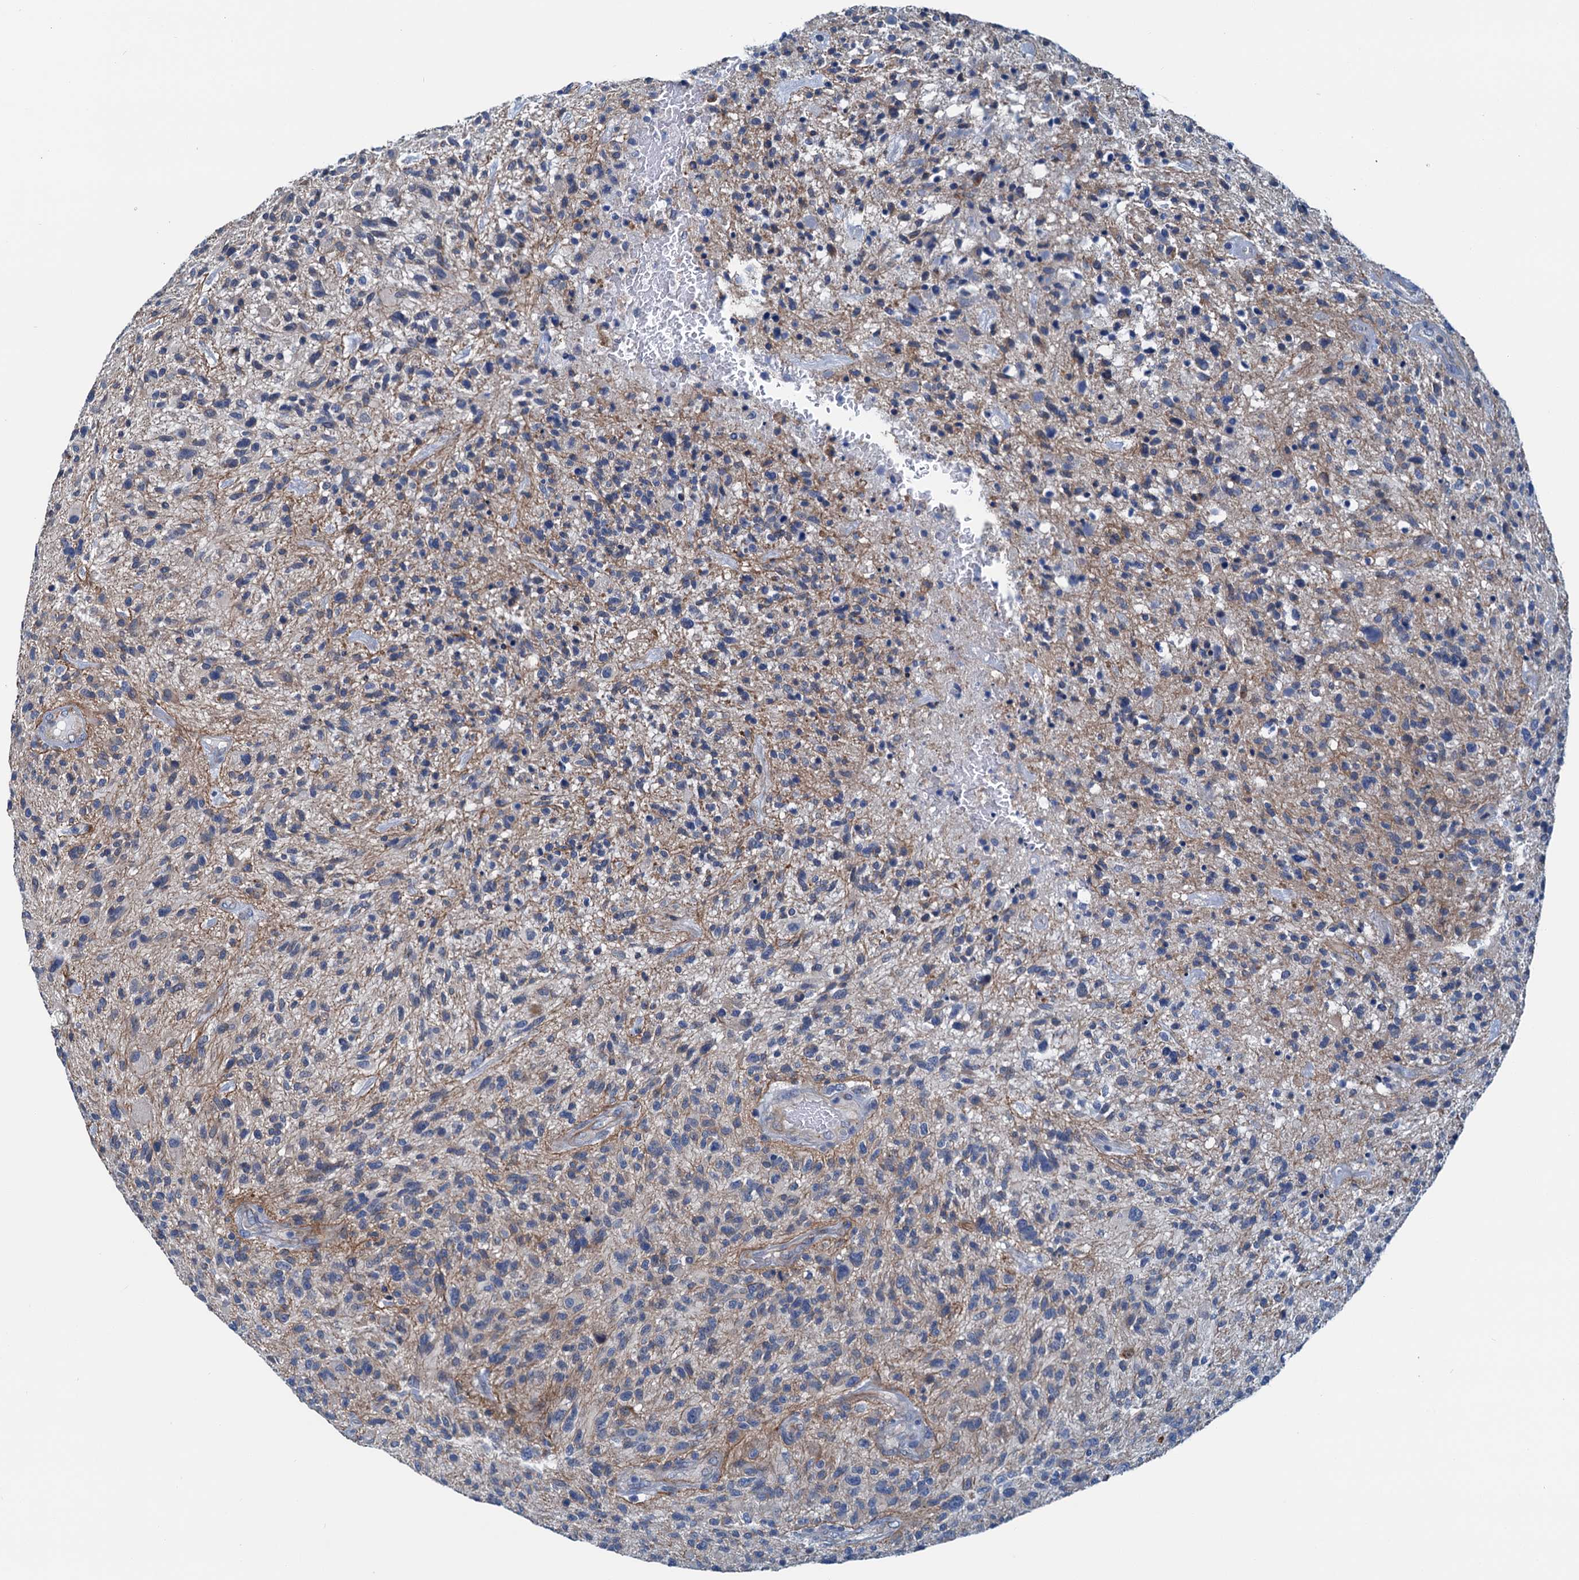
{"staining": {"intensity": "negative", "quantity": "none", "location": "none"}, "tissue": "glioma", "cell_type": "Tumor cells", "image_type": "cancer", "snomed": [{"axis": "morphology", "description": "Glioma, malignant, High grade"}, {"axis": "topography", "description": "Brain"}], "caption": "Photomicrograph shows no significant protein expression in tumor cells of glioma.", "gene": "ELAC1", "patient": {"sex": "male", "age": 47}}